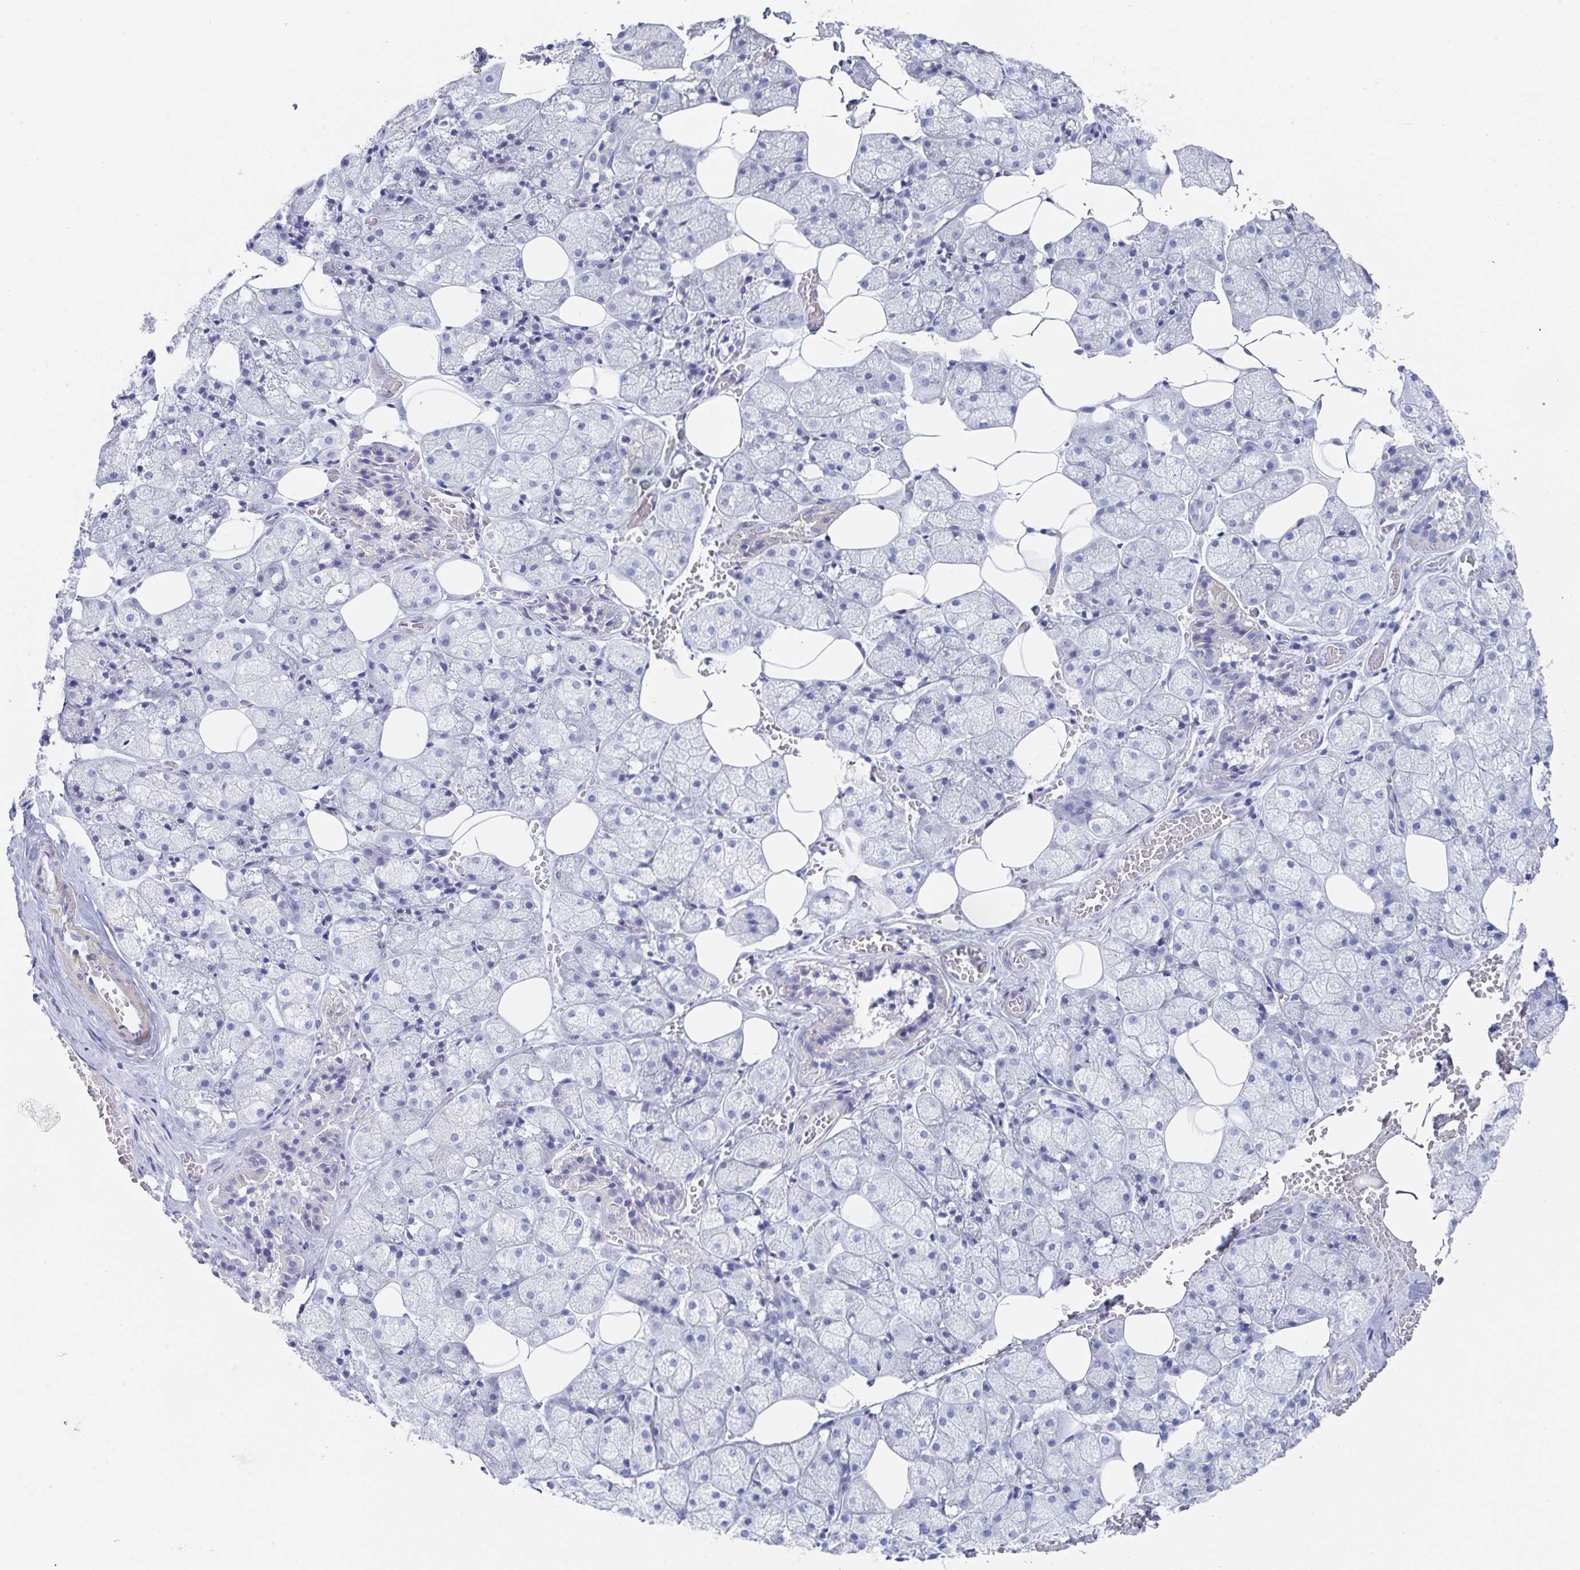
{"staining": {"intensity": "negative", "quantity": "none", "location": "none"}, "tissue": "salivary gland", "cell_type": "Glandular cells", "image_type": "normal", "snomed": [{"axis": "morphology", "description": "Normal tissue, NOS"}, {"axis": "topography", "description": "Salivary gland"}, {"axis": "topography", "description": "Peripheral nerve tissue"}], "caption": "A histopathology image of salivary gland stained for a protein reveals no brown staining in glandular cells. The staining is performed using DAB brown chromogen with nuclei counter-stained in using hematoxylin.", "gene": "PACSIN1", "patient": {"sex": "male", "age": 38}}